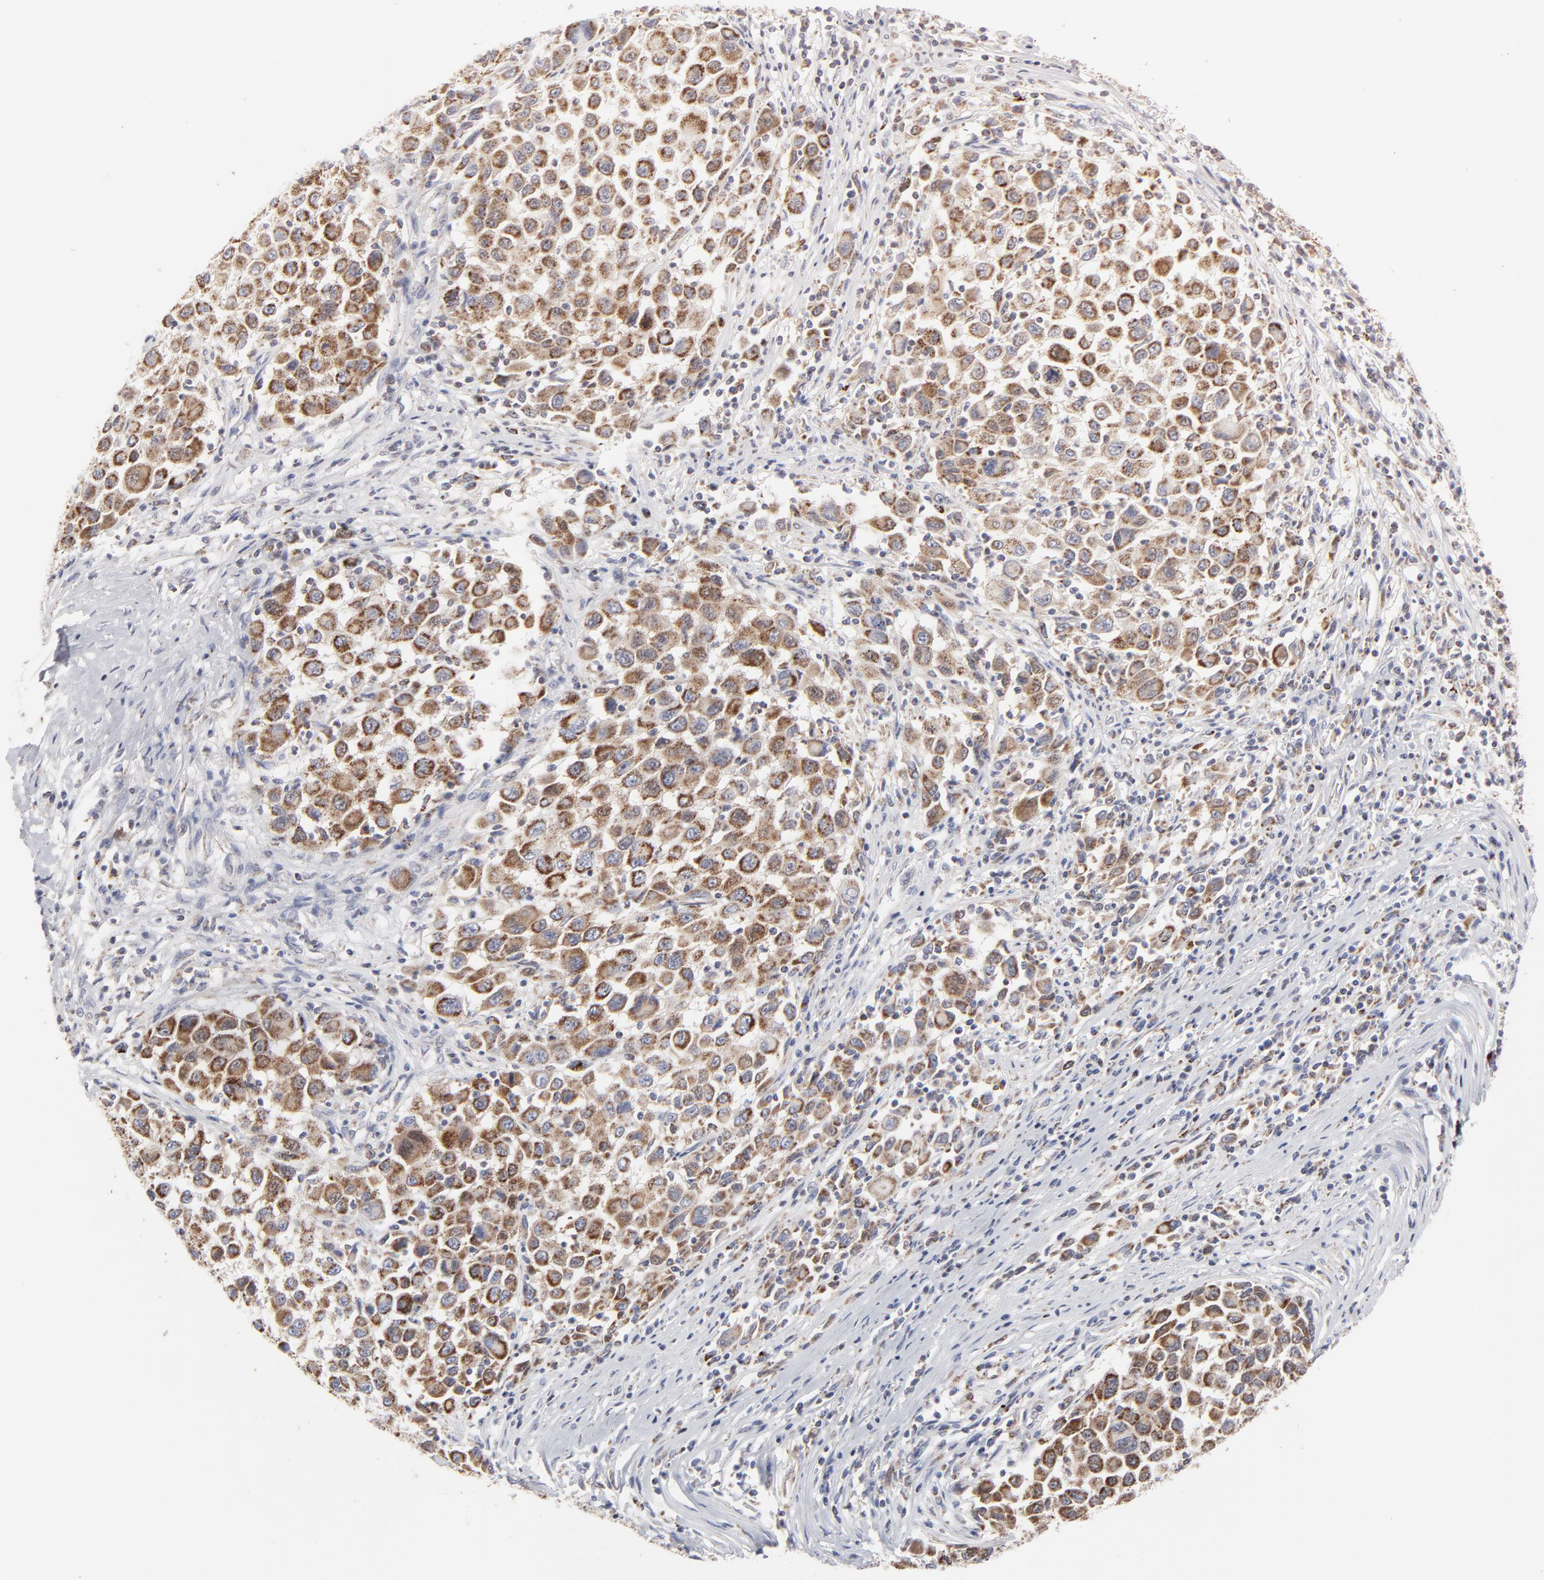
{"staining": {"intensity": "strong", "quantity": ">75%", "location": "cytoplasmic/membranous"}, "tissue": "melanoma", "cell_type": "Tumor cells", "image_type": "cancer", "snomed": [{"axis": "morphology", "description": "Malignant melanoma, Metastatic site"}, {"axis": "topography", "description": "Lymph node"}], "caption": "This image shows immunohistochemistry (IHC) staining of melanoma, with high strong cytoplasmic/membranous positivity in approximately >75% of tumor cells.", "gene": "TXNRD2", "patient": {"sex": "male", "age": 61}}